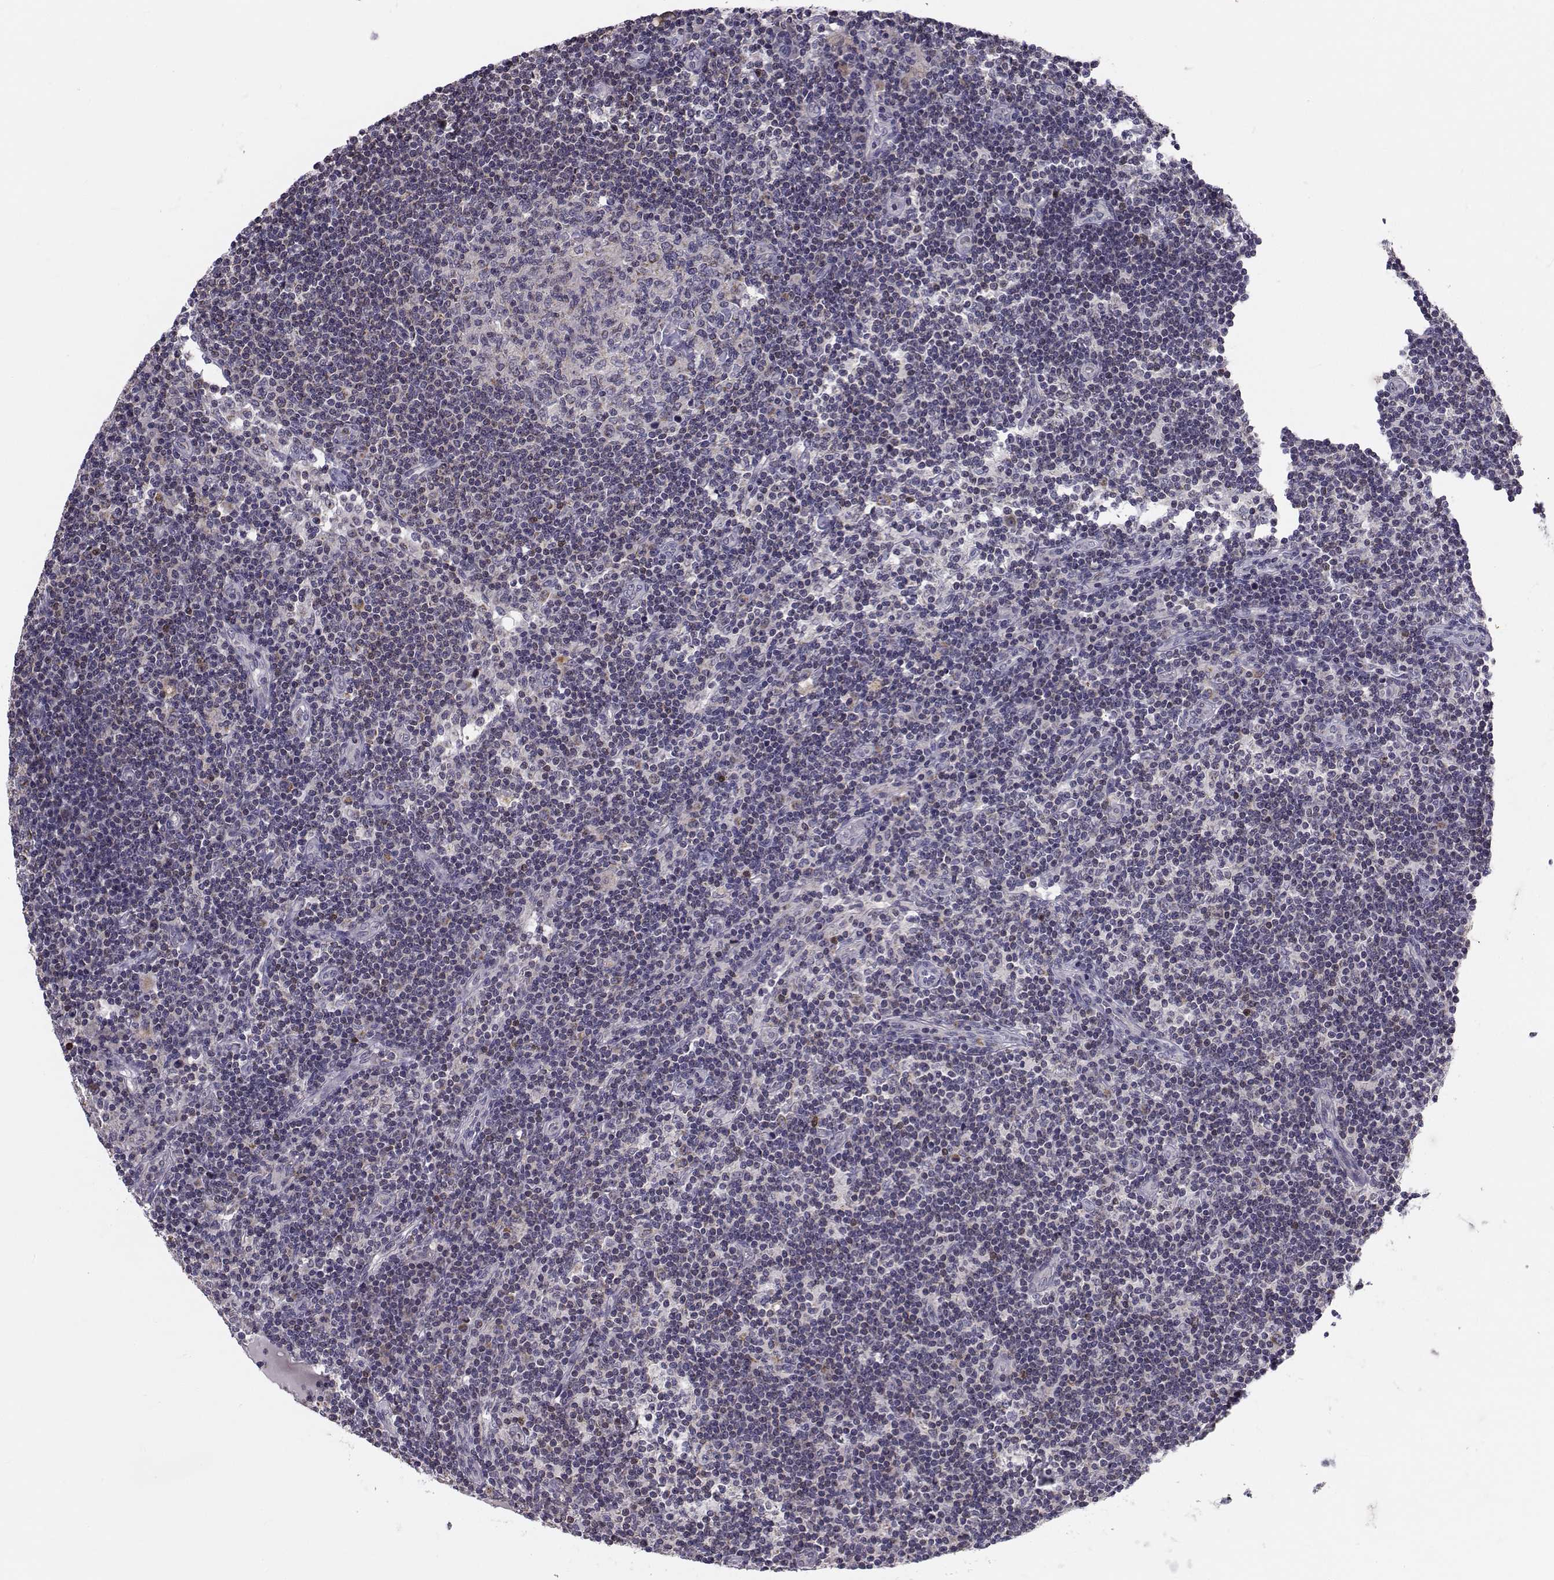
{"staining": {"intensity": "negative", "quantity": "none", "location": "none"}, "tissue": "lymph node", "cell_type": "Germinal center cells", "image_type": "normal", "snomed": [{"axis": "morphology", "description": "Normal tissue, NOS"}, {"axis": "topography", "description": "Lymph node"}], "caption": "Germinal center cells are negative for protein expression in normal human lymph node. (DAB immunohistochemistry (IHC) visualized using brightfield microscopy, high magnification).", "gene": "ANGPT1", "patient": {"sex": "female", "age": 72}}